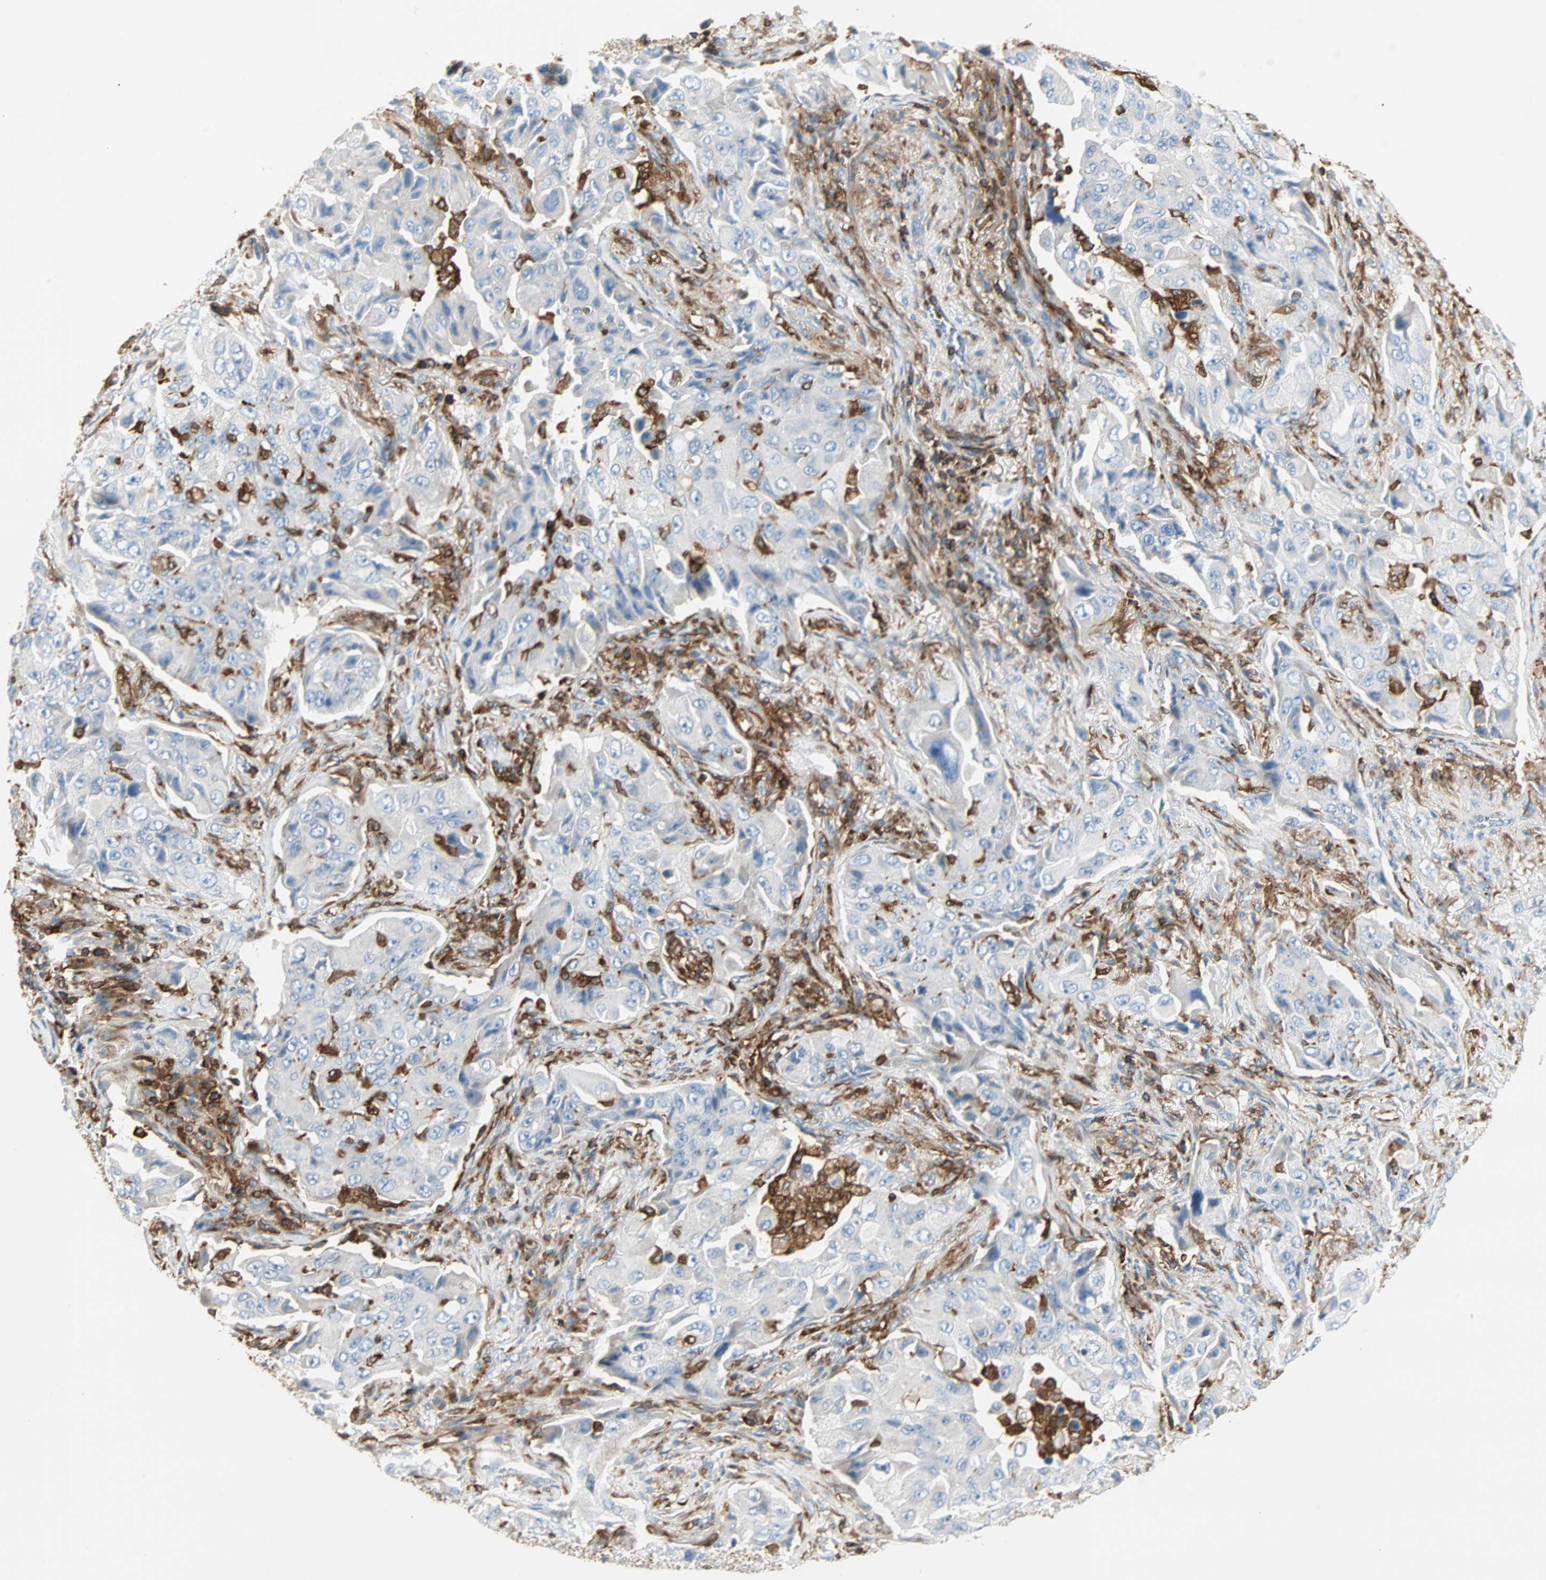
{"staining": {"intensity": "negative", "quantity": "none", "location": "none"}, "tissue": "lung cancer", "cell_type": "Tumor cells", "image_type": "cancer", "snomed": [{"axis": "morphology", "description": "Adenocarcinoma, NOS"}, {"axis": "topography", "description": "Lung"}], "caption": "An immunohistochemistry photomicrograph of lung adenocarcinoma is shown. There is no staining in tumor cells of lung adenocarcinoma. Nuclei are stained in blue.", "gene": "FMNL1", "patient": {"sex": "female", "age": 65}}